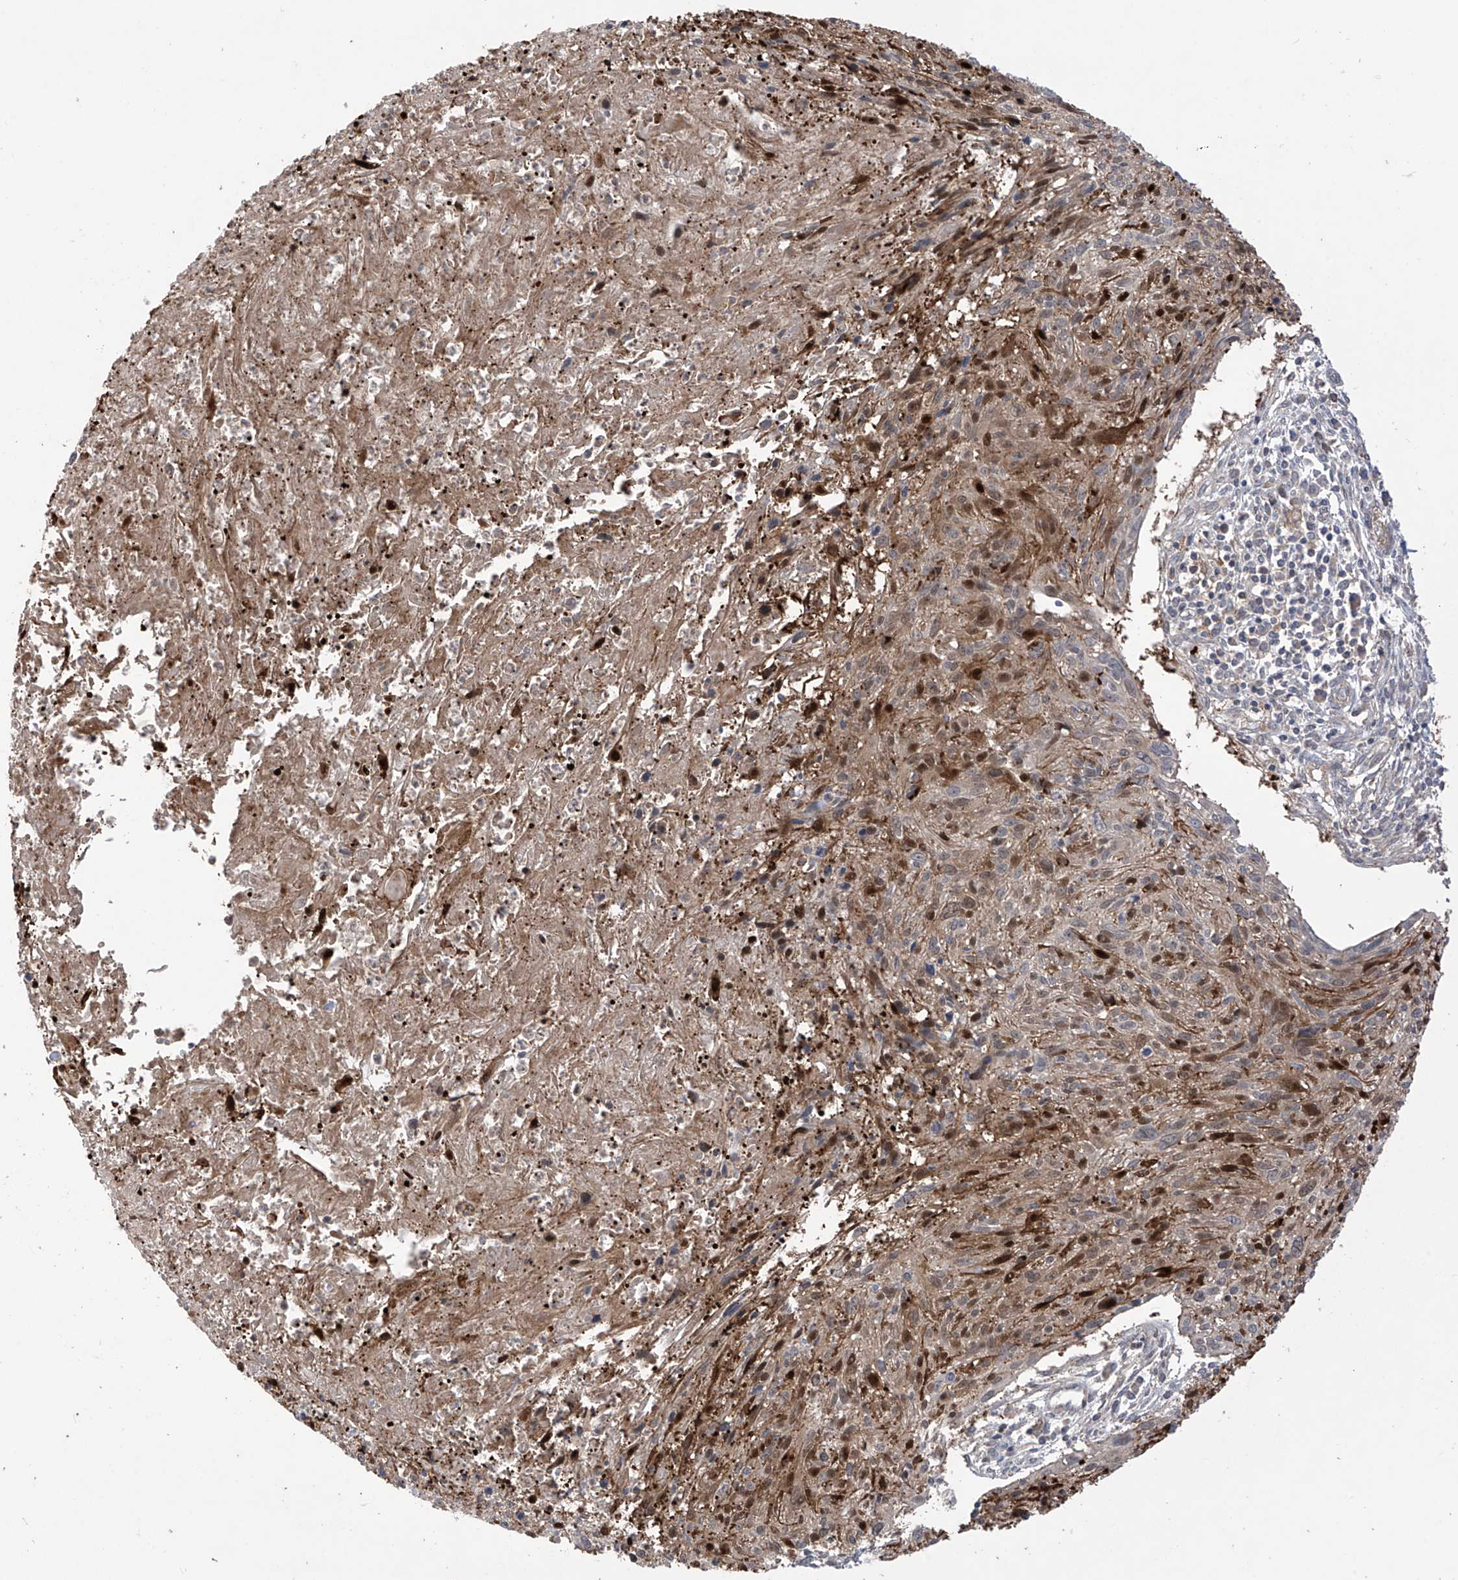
{"staining": {"intensity": "weak", "quantity": "25%-75%", "location": "cytoplasmic/membranous"}, "tissue": "cervical cancer", "cell_type": "Tumor cells", "image_type": "cancer", "snomed": [{"axis": "morphology", "description": "Squamous cell carcinoma, NOS"}, {"axis": "topography", "description": "Cervix"}], "caption": "Cervical squamous cell carcinoma stained with immunohistochemistry shows weak cytoplasmic/membranous expression in approximately 25%-75% of tumor cells. Using DAB (brown) and hematoxylin (blue) stains, captured at high magnification using brightfield microscopy.", "gene": "TRMU", "patient": {"sex": "female", "age": 51}}